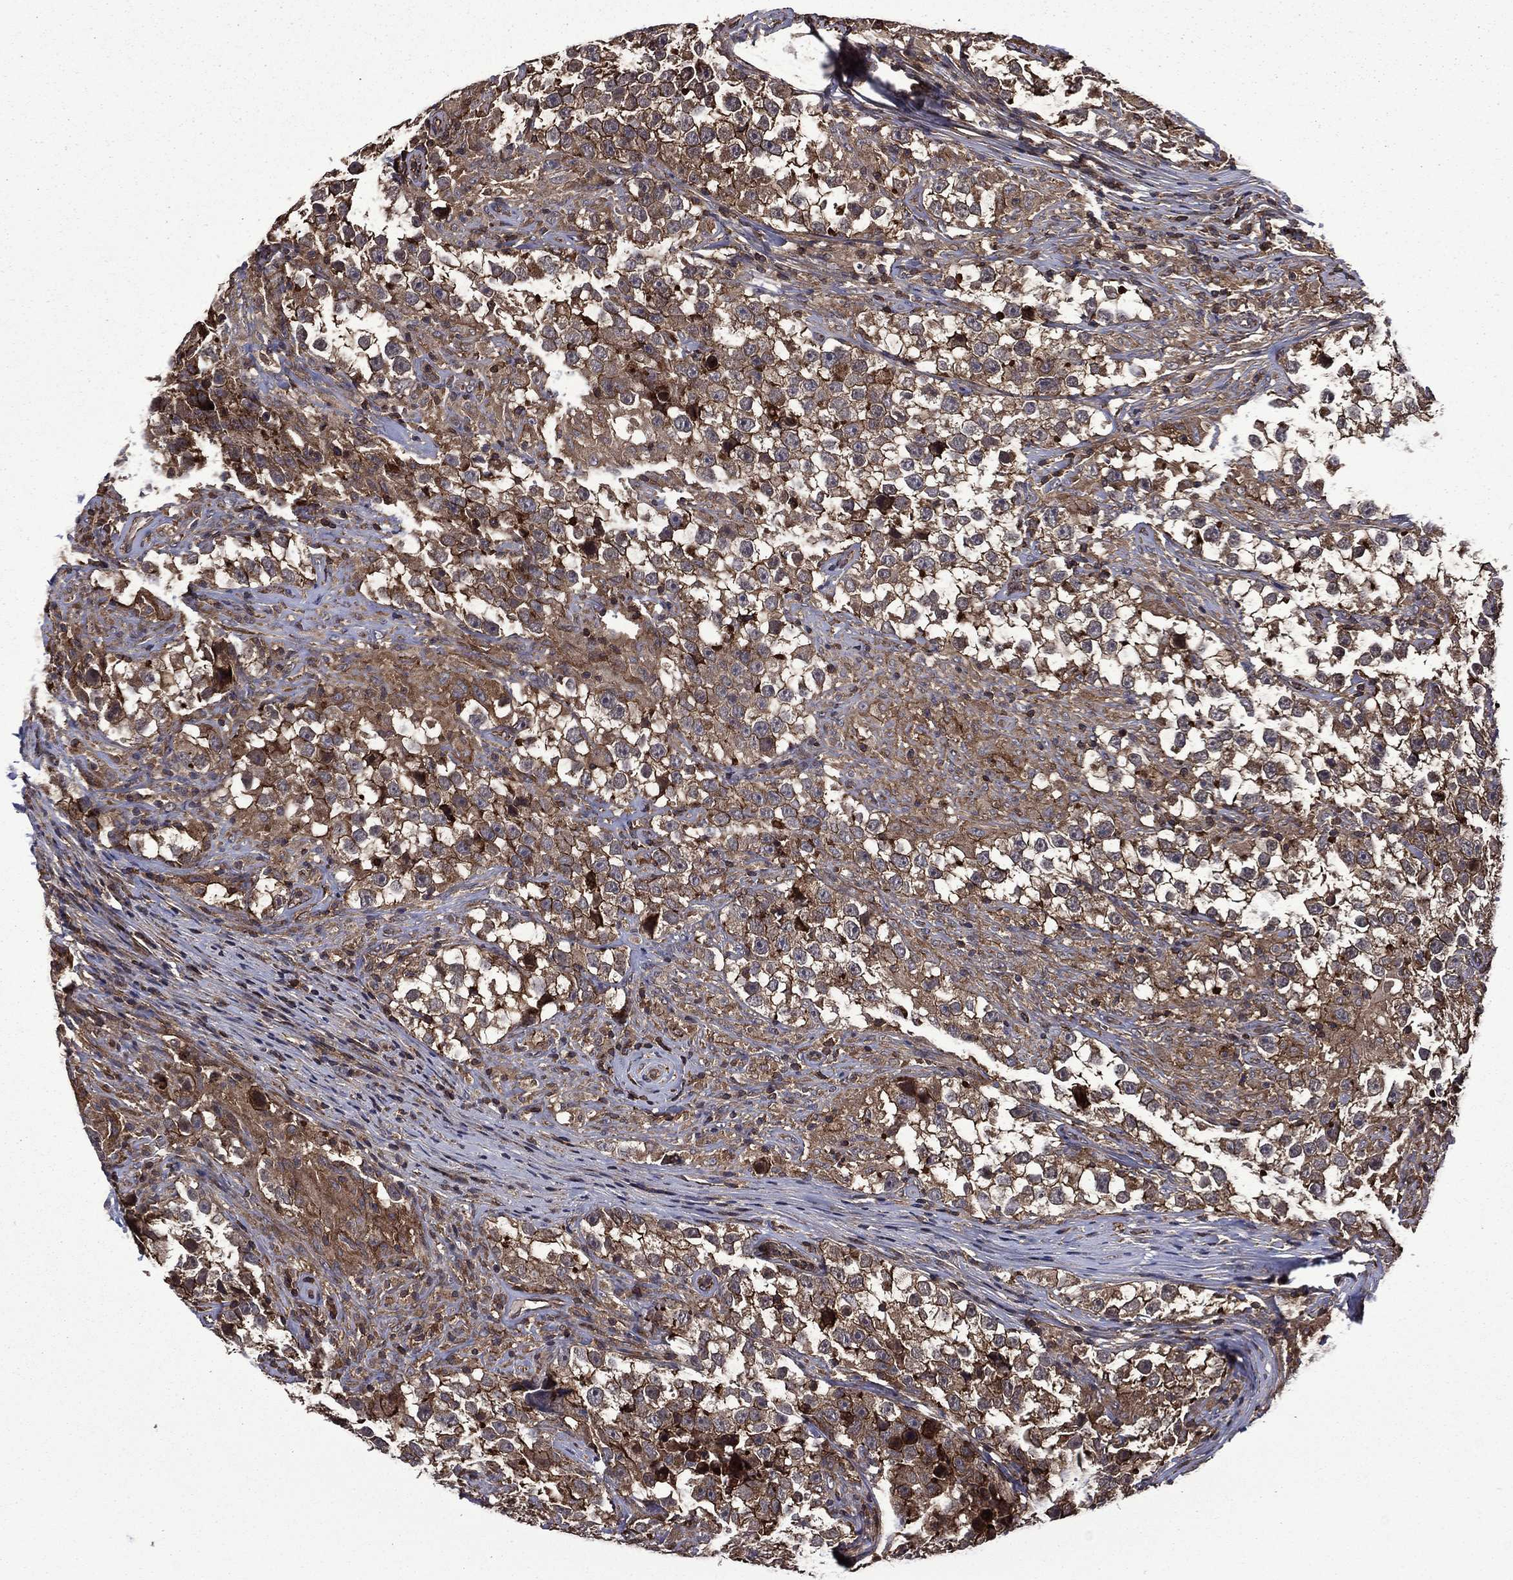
{"staining": {"intensity": "moderate", "quantity": ">75%", "location": "cytoplasmic/membranous"}, "tissue": "testis cancer", "cell_type": "Tumor cells", "image_type": "cancer", "snomed": [{"axis": "morphology", "description": "Seminoma, NOS"}, {"axis": "topography", "description": "Testis"}], "caption": "Testis cancer (seminoma) tissue exhibits moderate cytoplasmic/membranous positivity in about >75% of tumor cells, visualized by immunohistochemistry.", "gene": "PLPP3", "patient": {"sex": "male", "age": 46}}